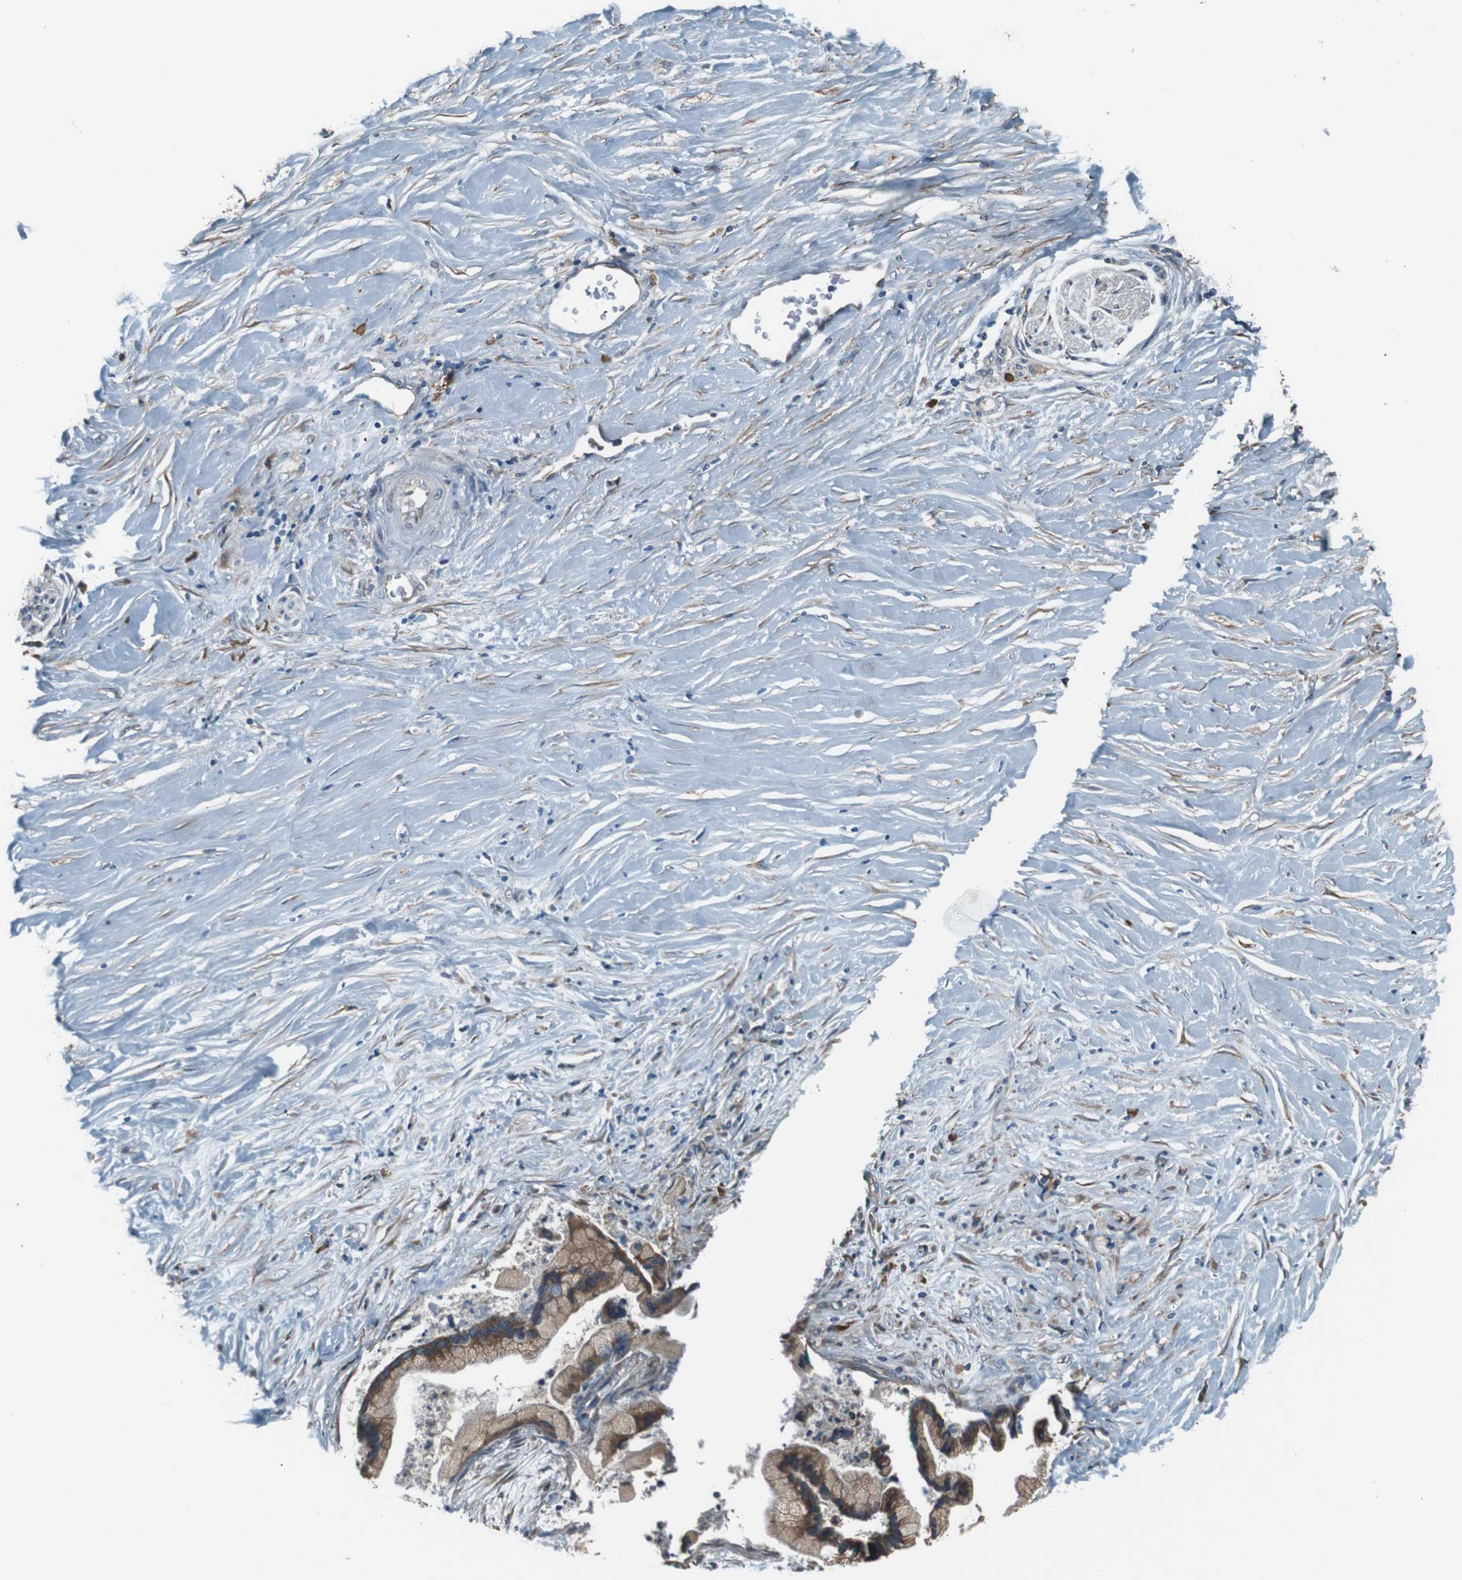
{"staining": {"intensity": "moderate", "quantity": ">75%", "location": "cytoplasmic/membranous"}, "tissue": "pancreatic cancer", "cell_type": "Tumor cells", "image_type": "cancer", "snomed": [{"axis": "morphology", "description": "Adenocarcinoma, NOS"}, {"axis": "topography", "description": "Pancreas"}], "caption": "IHC micrograph of pancreatic cancer (adenocarcinoma) stained for a protein (brown), which displays medium levels of moderate cytoplasmic/membranous expression in about >75% of tumor cells.", "gene": "SIGMAR1", "patient": {"sex": "female", "age": 59}}